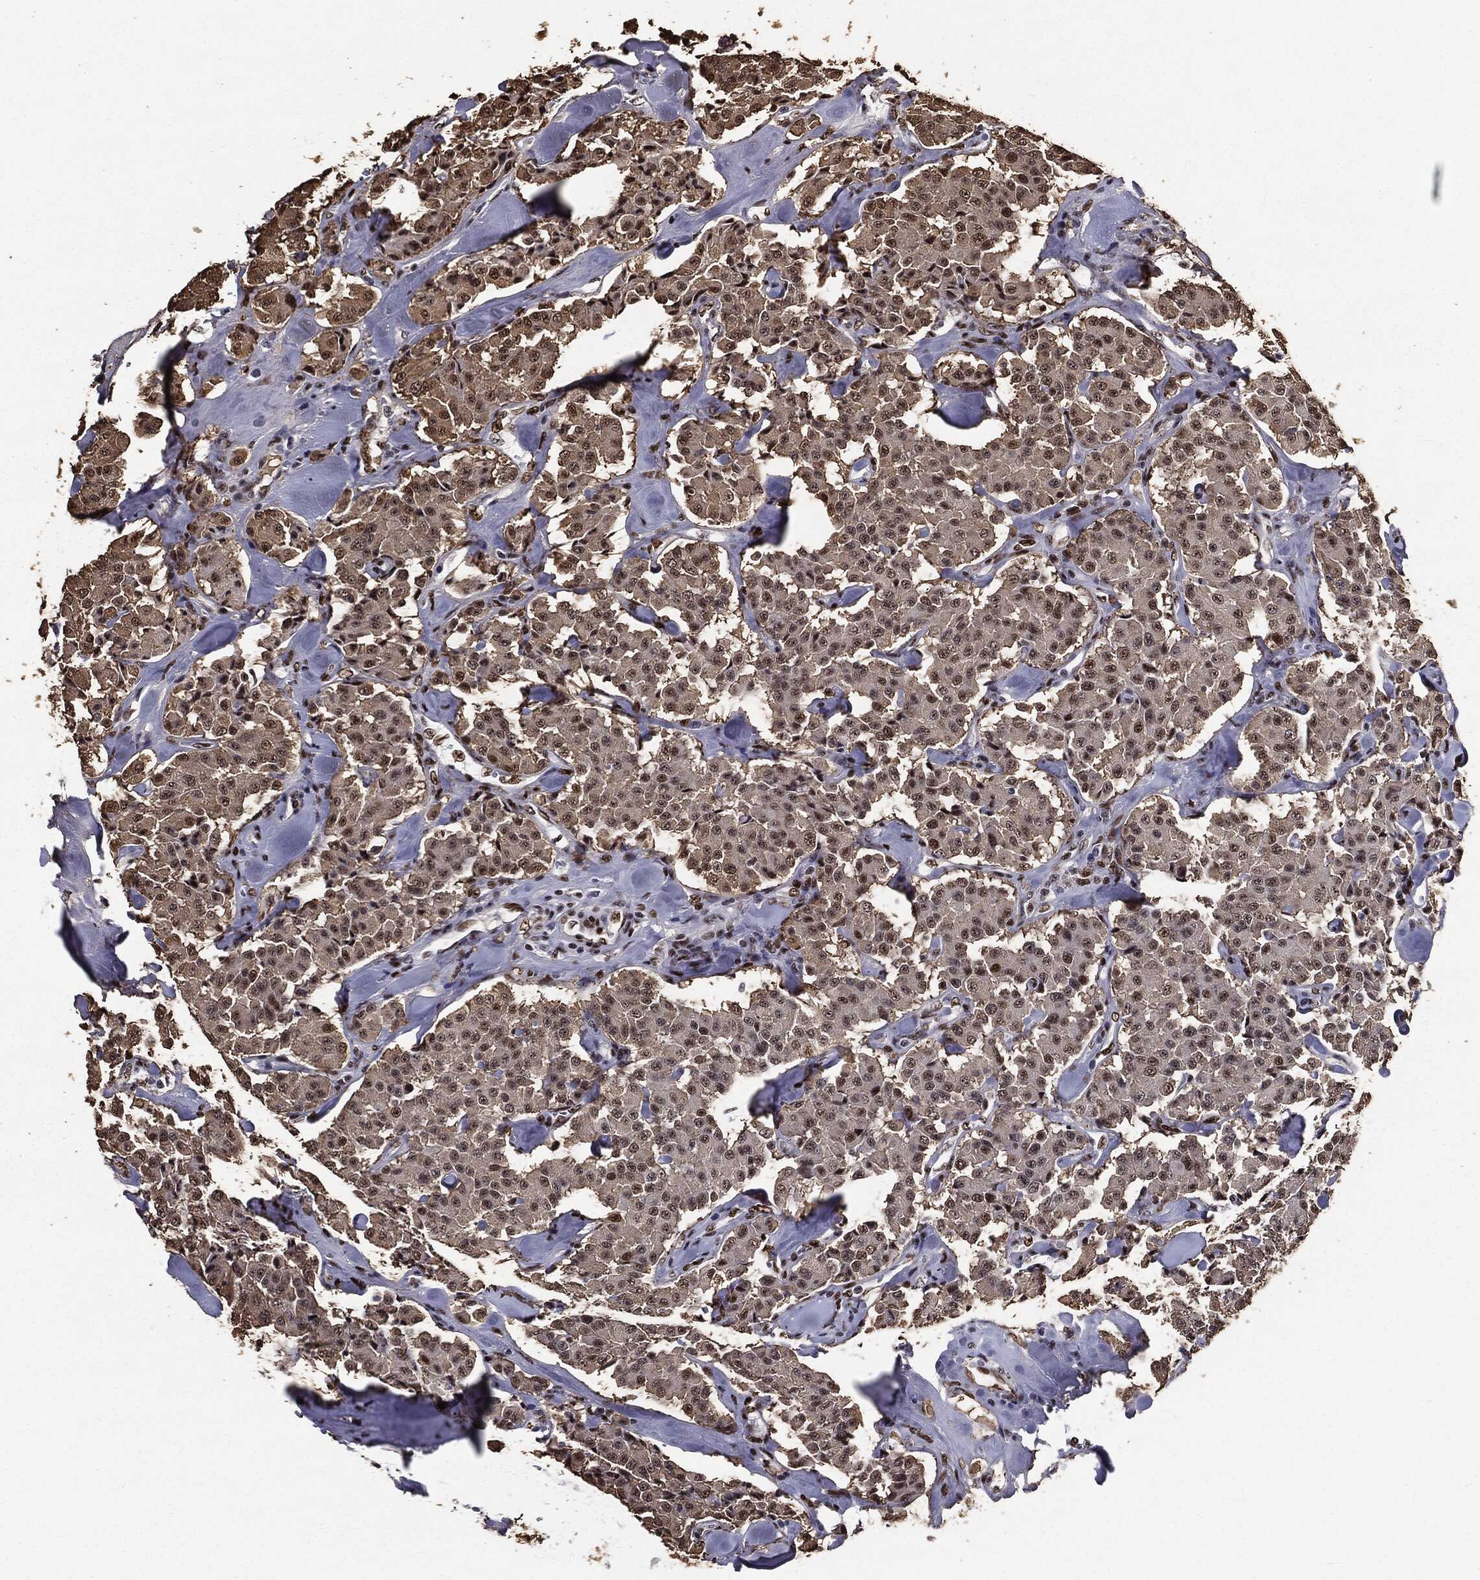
{"staining": {"intensity": "moderate", "quantity": ">75%", "location": "cytoplasmic/membranous,nuclear"}, "tissue": "carcinoid", "cell_type": "Tumor cells", "image_type": "cancer", "snomed": [{"axis": "morphology", "description": "Carcinoid, malignant, NOS"}, {"axis": "topography", "description": "Pancreas"}], "caption": "A high-resolution micrograph shows IHC staining of carcinoid, which displays moderate cytoplasmic/membranous and nuclear staining in approximately >75% of tumor cells. (DAB (3,3'-diaminobenzidine) IHC, brown staining for protein, blue staining for nuclei).", "gene": "JUN", "patient": {"sex": "male", "age": 41}}